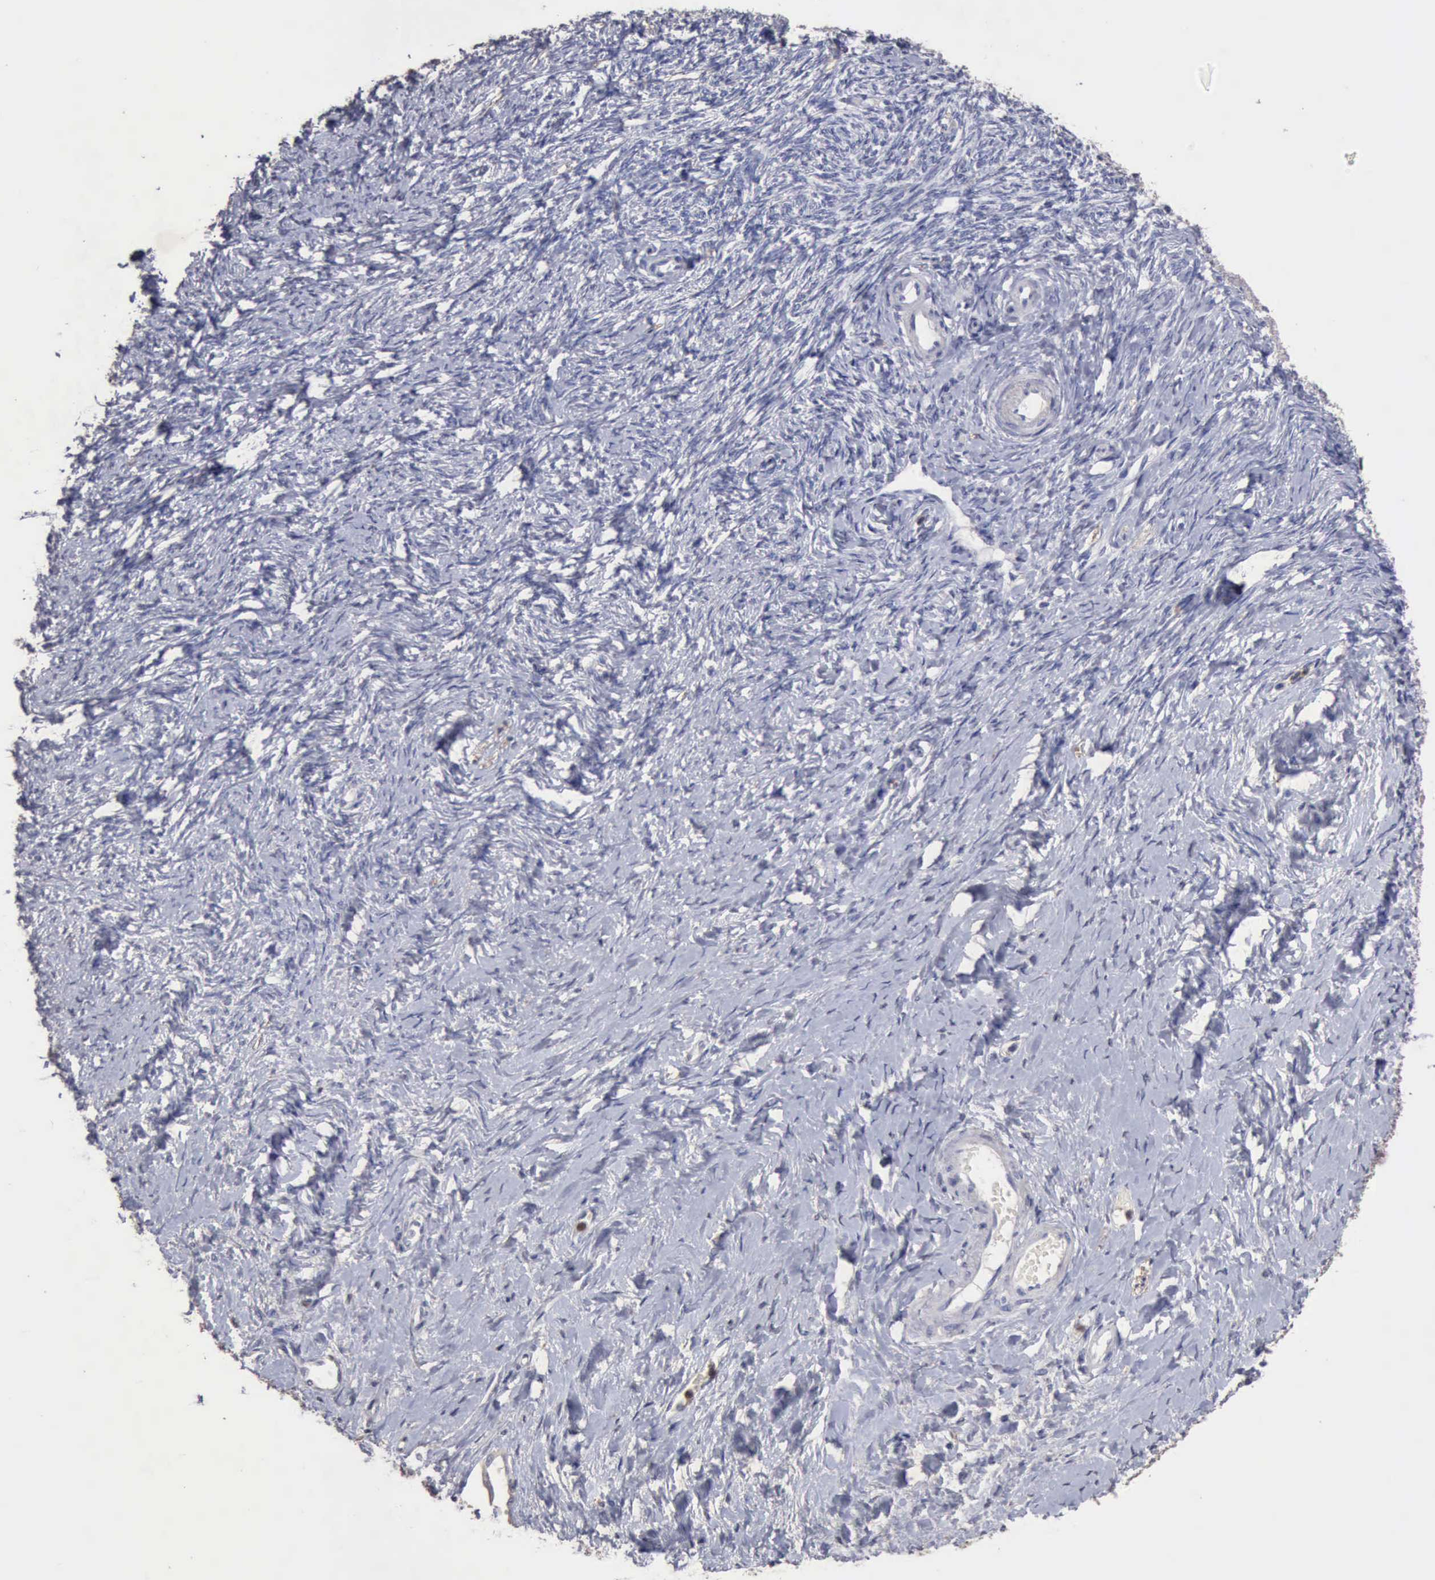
{"staining": {"intensity": "negative", "quantity": "none", "location": "none"}, "tissue": "ovarian cancer", "cell_type": "Tumor cells", "image_type": "cancer", "snomed": [{"axis": "morphology", "description": "Normal tissue, NOS"}, {"axis": "morphology", "description": "Cystadenocarcinoma, serous, NOS"}, {"axis": "topography", "description": "Ovary"}], "caption": "This is an immunohistochemistry (IHC) micrograph of human ovarian cancer (serous cystadenocarcinoma). There is no staining in tumor cells.", "gene": "KRT6B", "patient": {"sex": "female", "age": 62}}